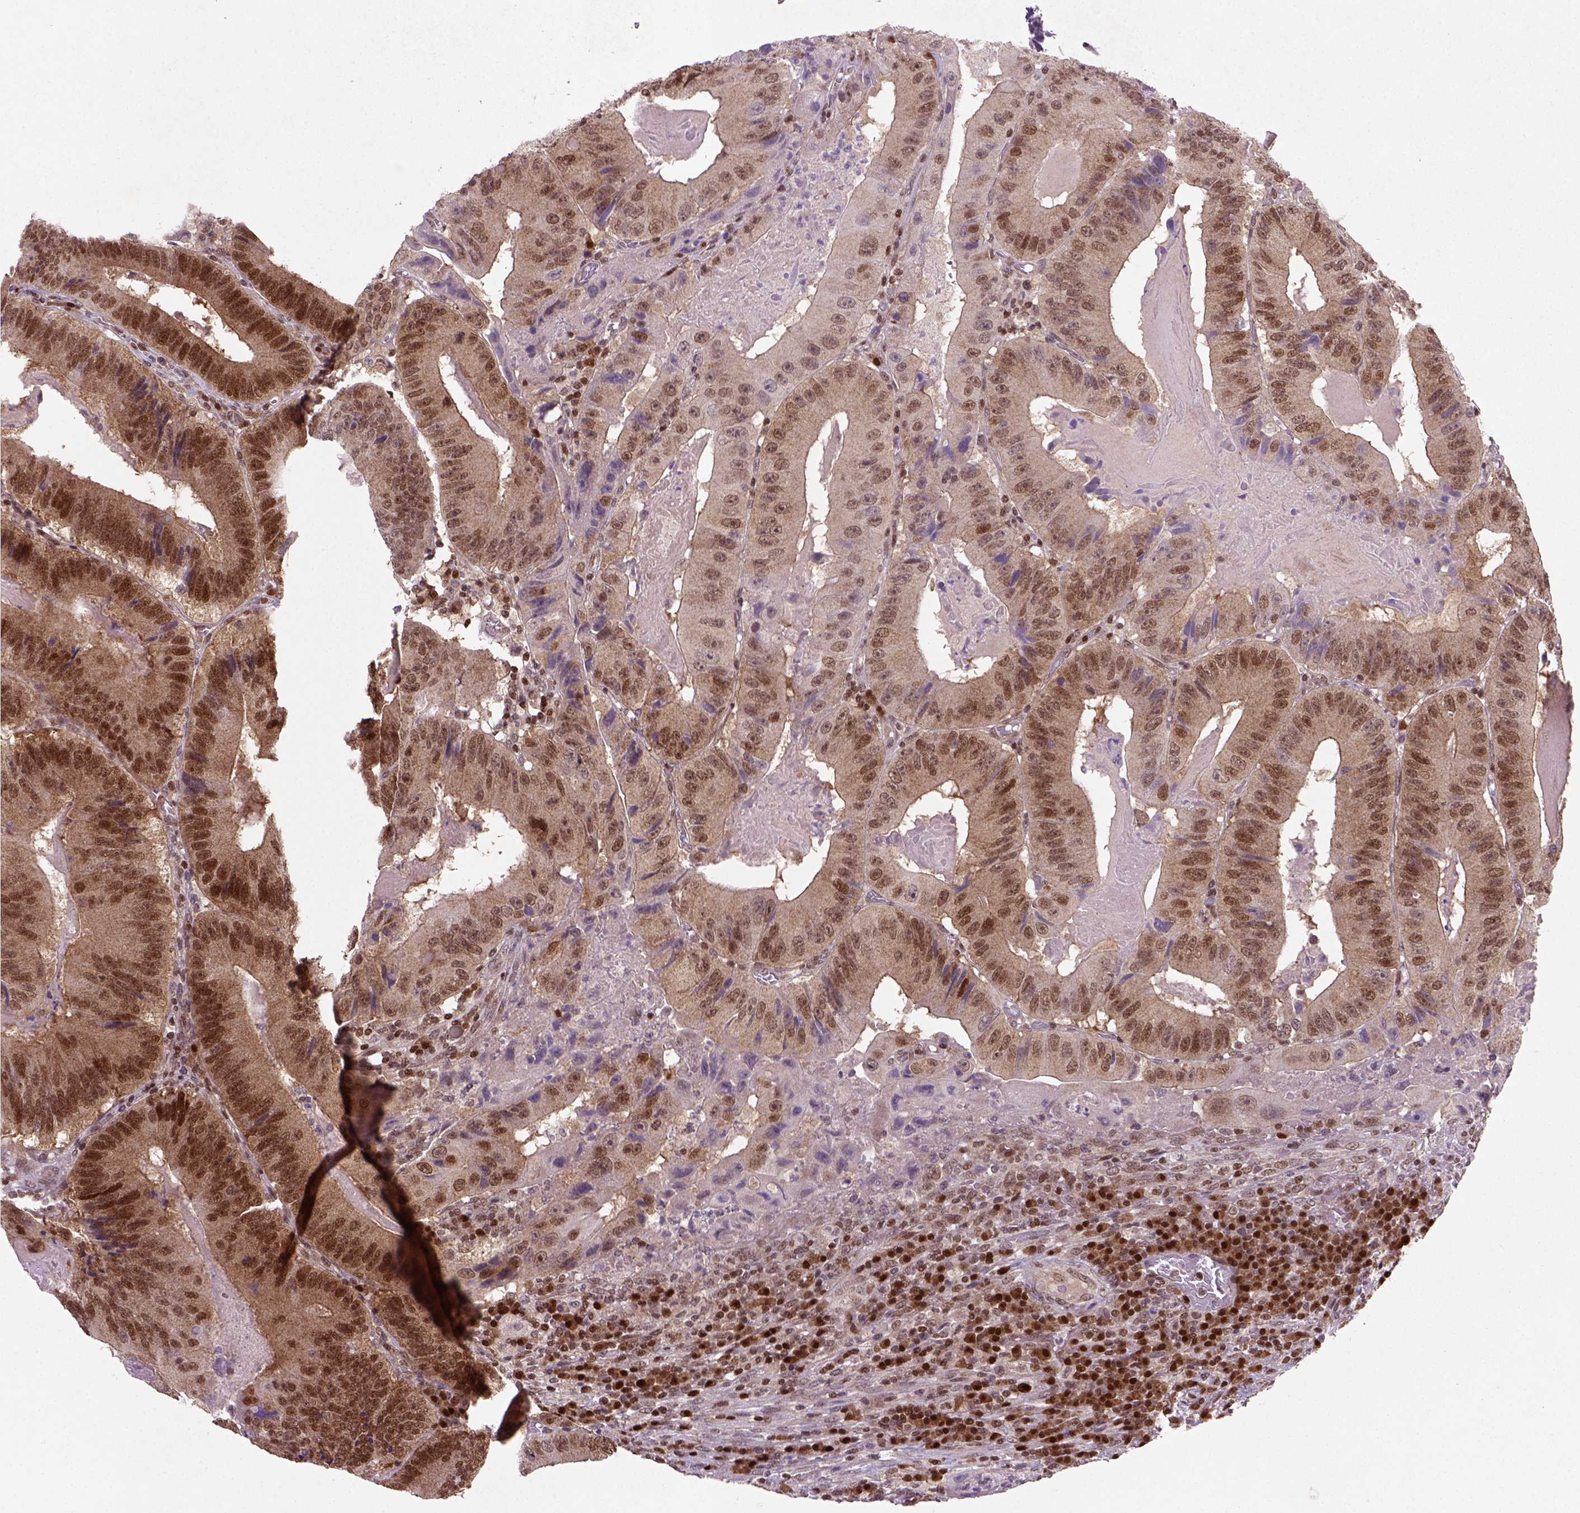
{"staining": {"intensity": "moderate", "quantity": ">75%", "location": "nuclear"}, "tissue": "colorectal cancer", "cell_type": "Tumor cells", "image_type": "cancer", "snomed": [{"axis": "morphology", "description": "Adenocarcinoma, NOS"}, {"axis": "topography", "description": "Colon"}], "caption": "The photomicrograph reveals a brown stain indicating the presence of a protein in the nuclear of tumor cells in colorectal cancer (adenocarcinoma).", "gene": "MGMT", "patient": {"sex": "female", "age": 86}}